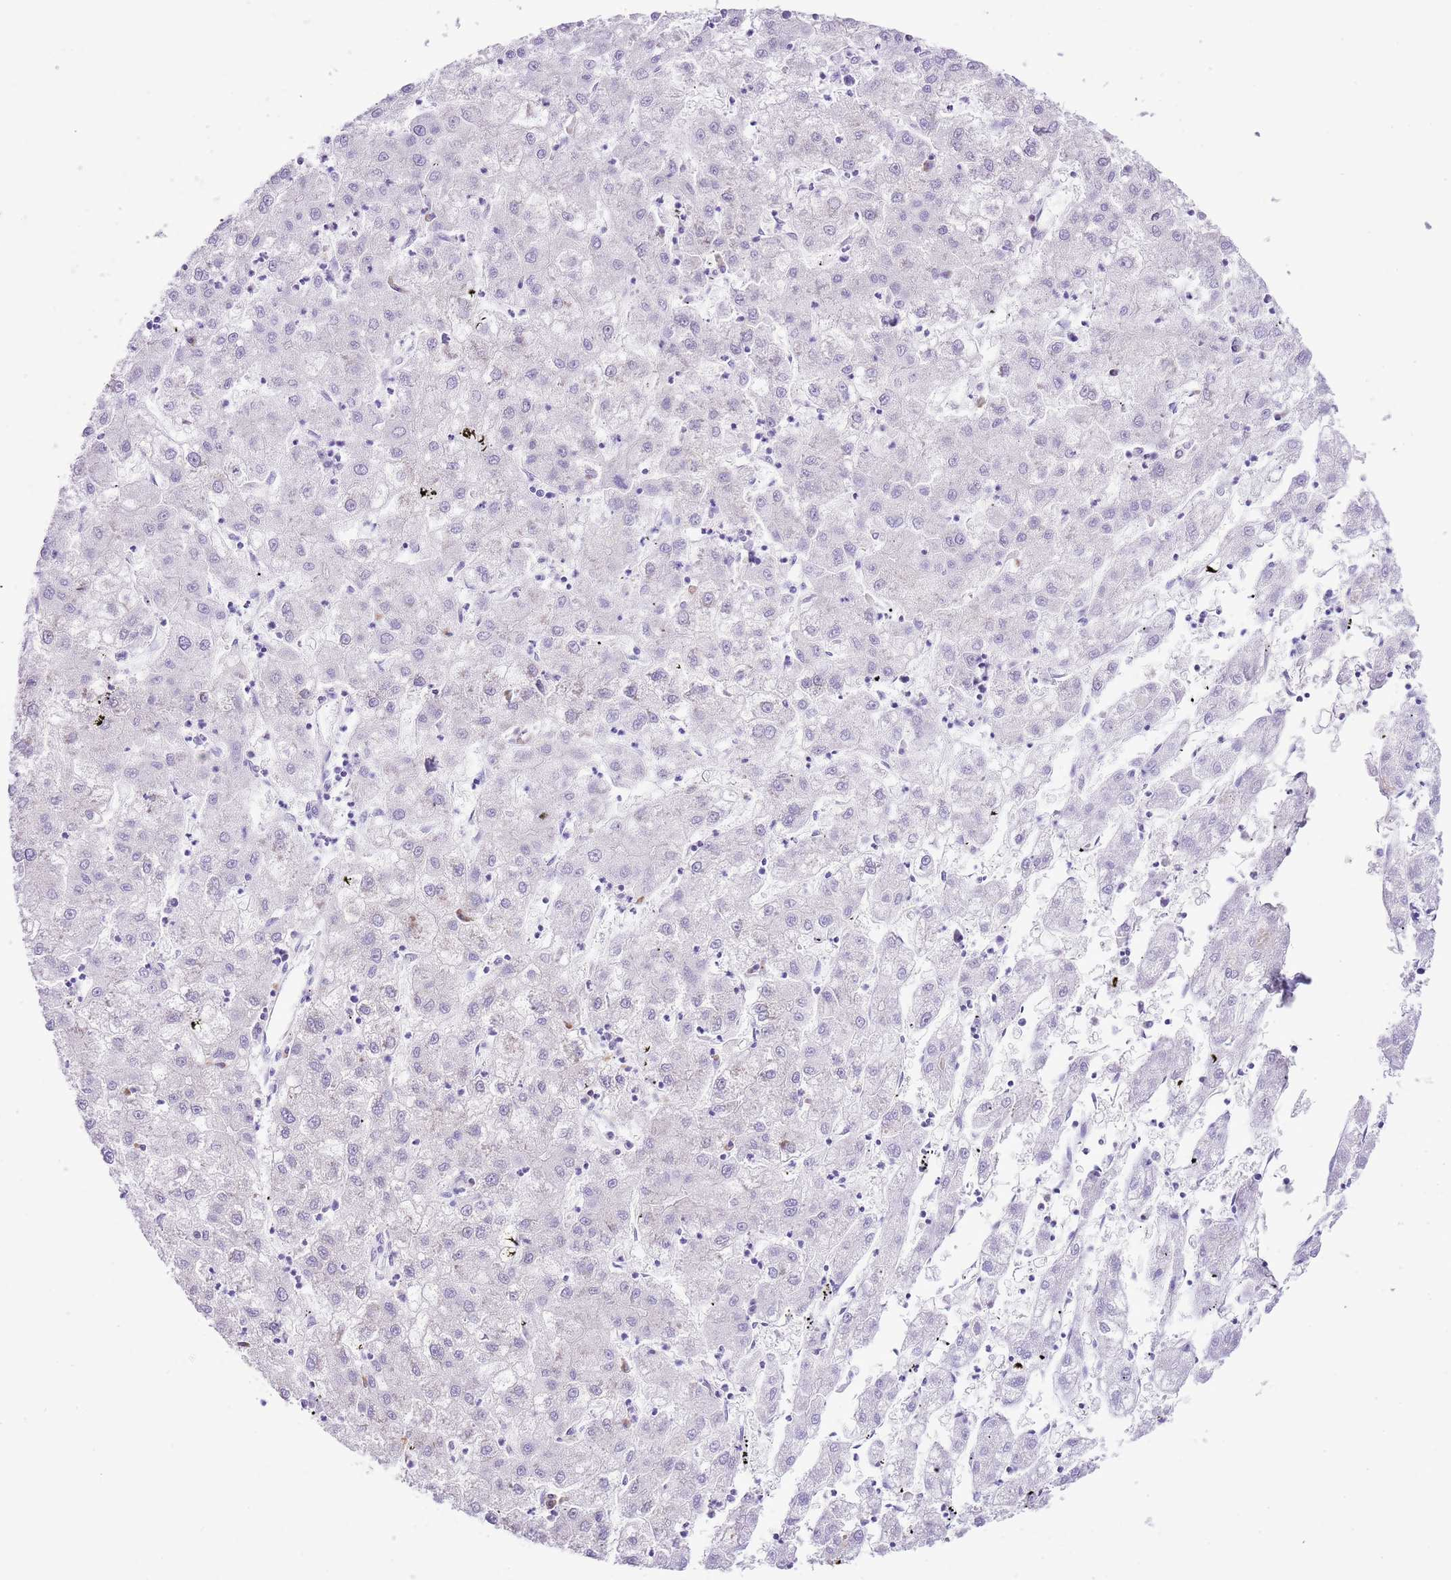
{"staining": {"intensity": "negative", "quantity": "none", "location": "none"}, "tissue": "liver cancer", "cell_type": "Tumor cells", "image_type": "cancer", "snomed": [{"axis": "morphology", "description": "Carcinoma, Hepatocellular, NOS"}, {"axis": "topography", "description": "Liver"}], "caption": "A histopathology image of human liver hepatocellular carcinoma is negative for staining in tumor cells. (DAB immunohistochemistry (IHC) visualized using brightfield microscopy, high magnification).", "gene": "AAR2", "patient": {"sex": "male", "age": 72}}